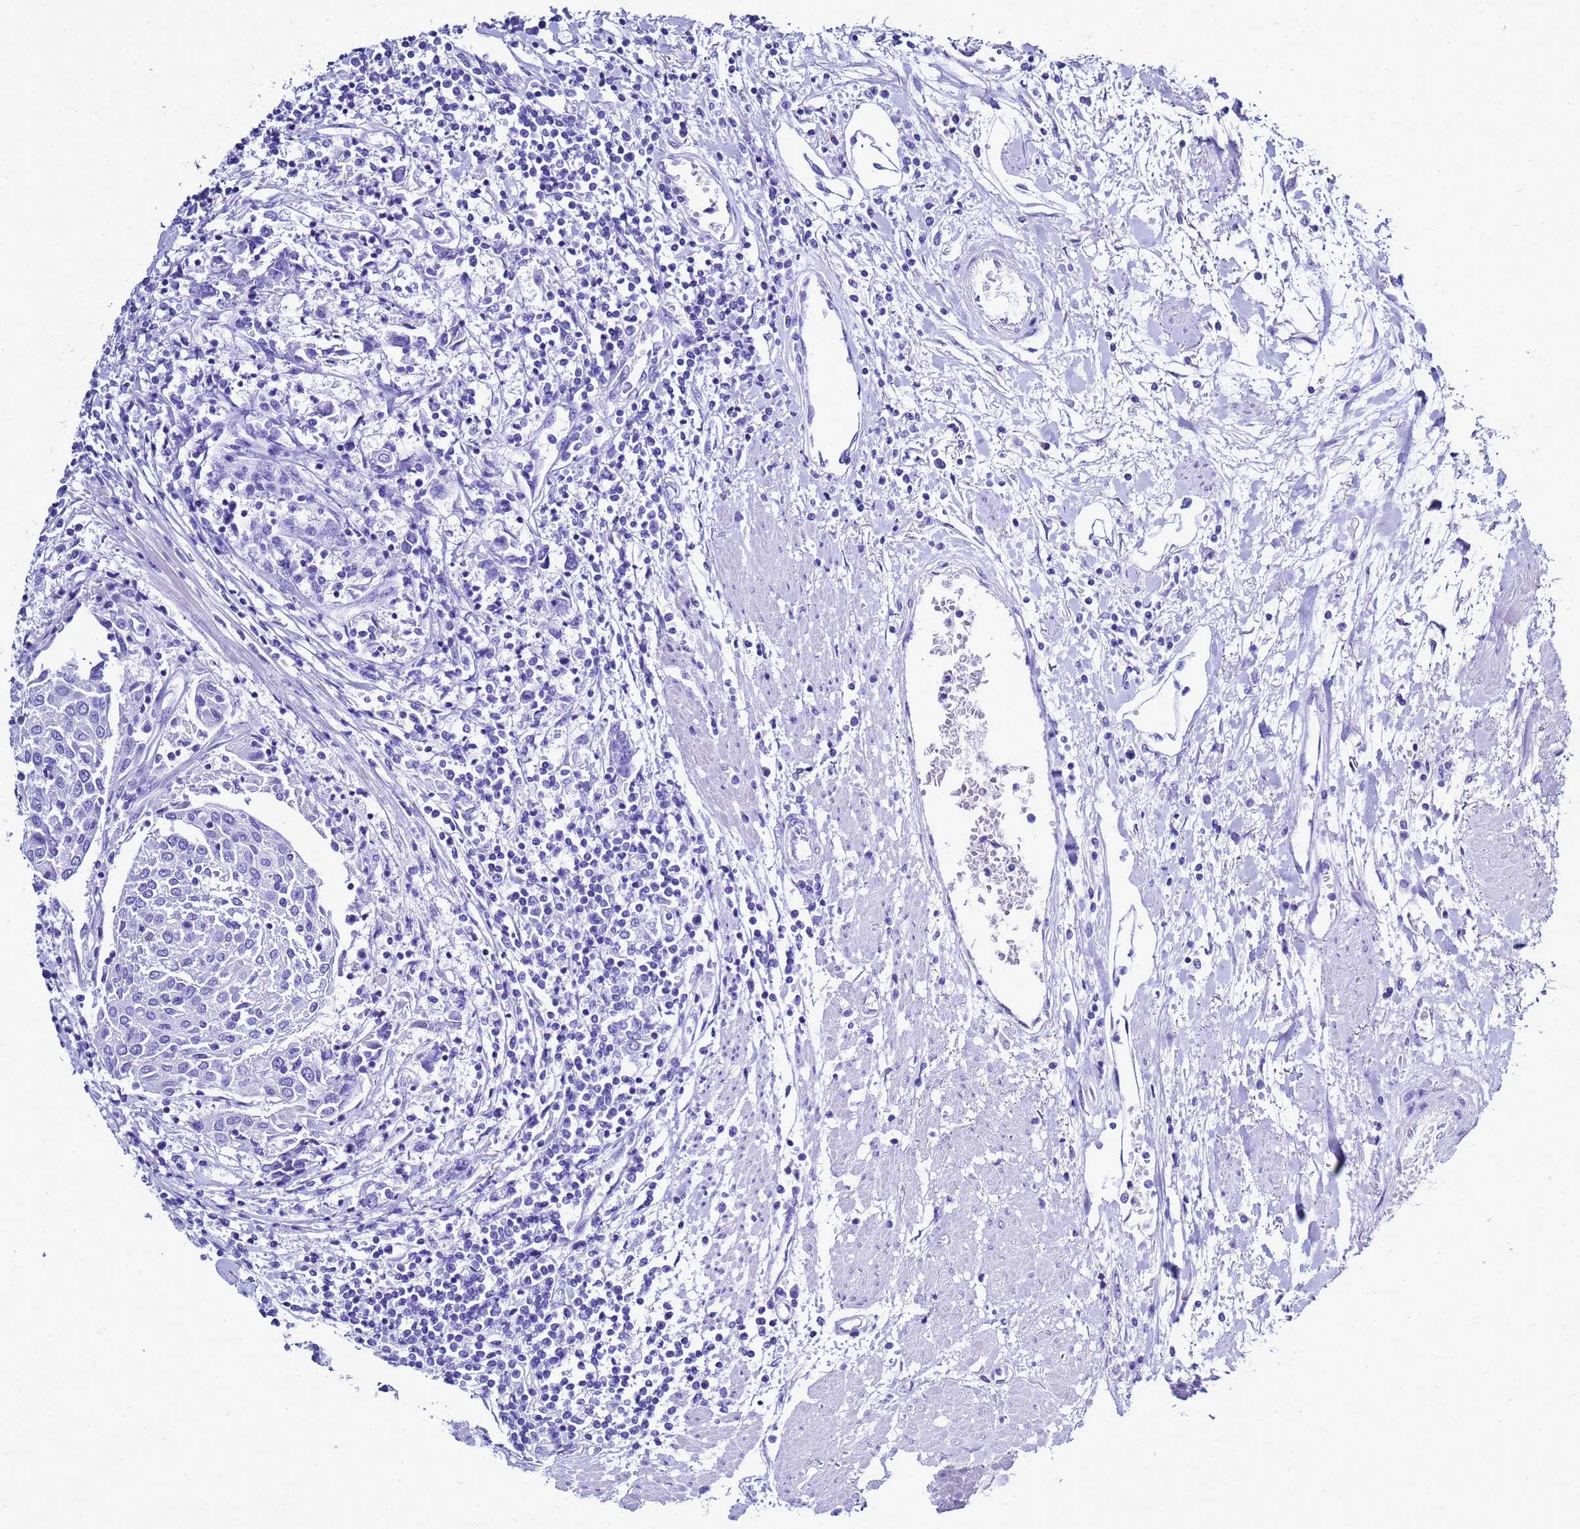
{"staining": {"intensity": "negative", "quantity": "none", "location": "none"}, "tissue": "urothelial cancer", "cell_type": "Tumor cells", "image_type": "cancer", "snomed": [{"axis": "morphology", "description": "Urothelial carcinoma, High grade"}, {"axis": "topography", "description": "Urinary bladder"}], "caption": "DAB (3,3'-diaminobenzidine) immunohistochemical staining of urothelial cancer shows no significant positivity in tumor cells.", "gene": "LIPF", "patient": {"sex": "female", "age": 85}}